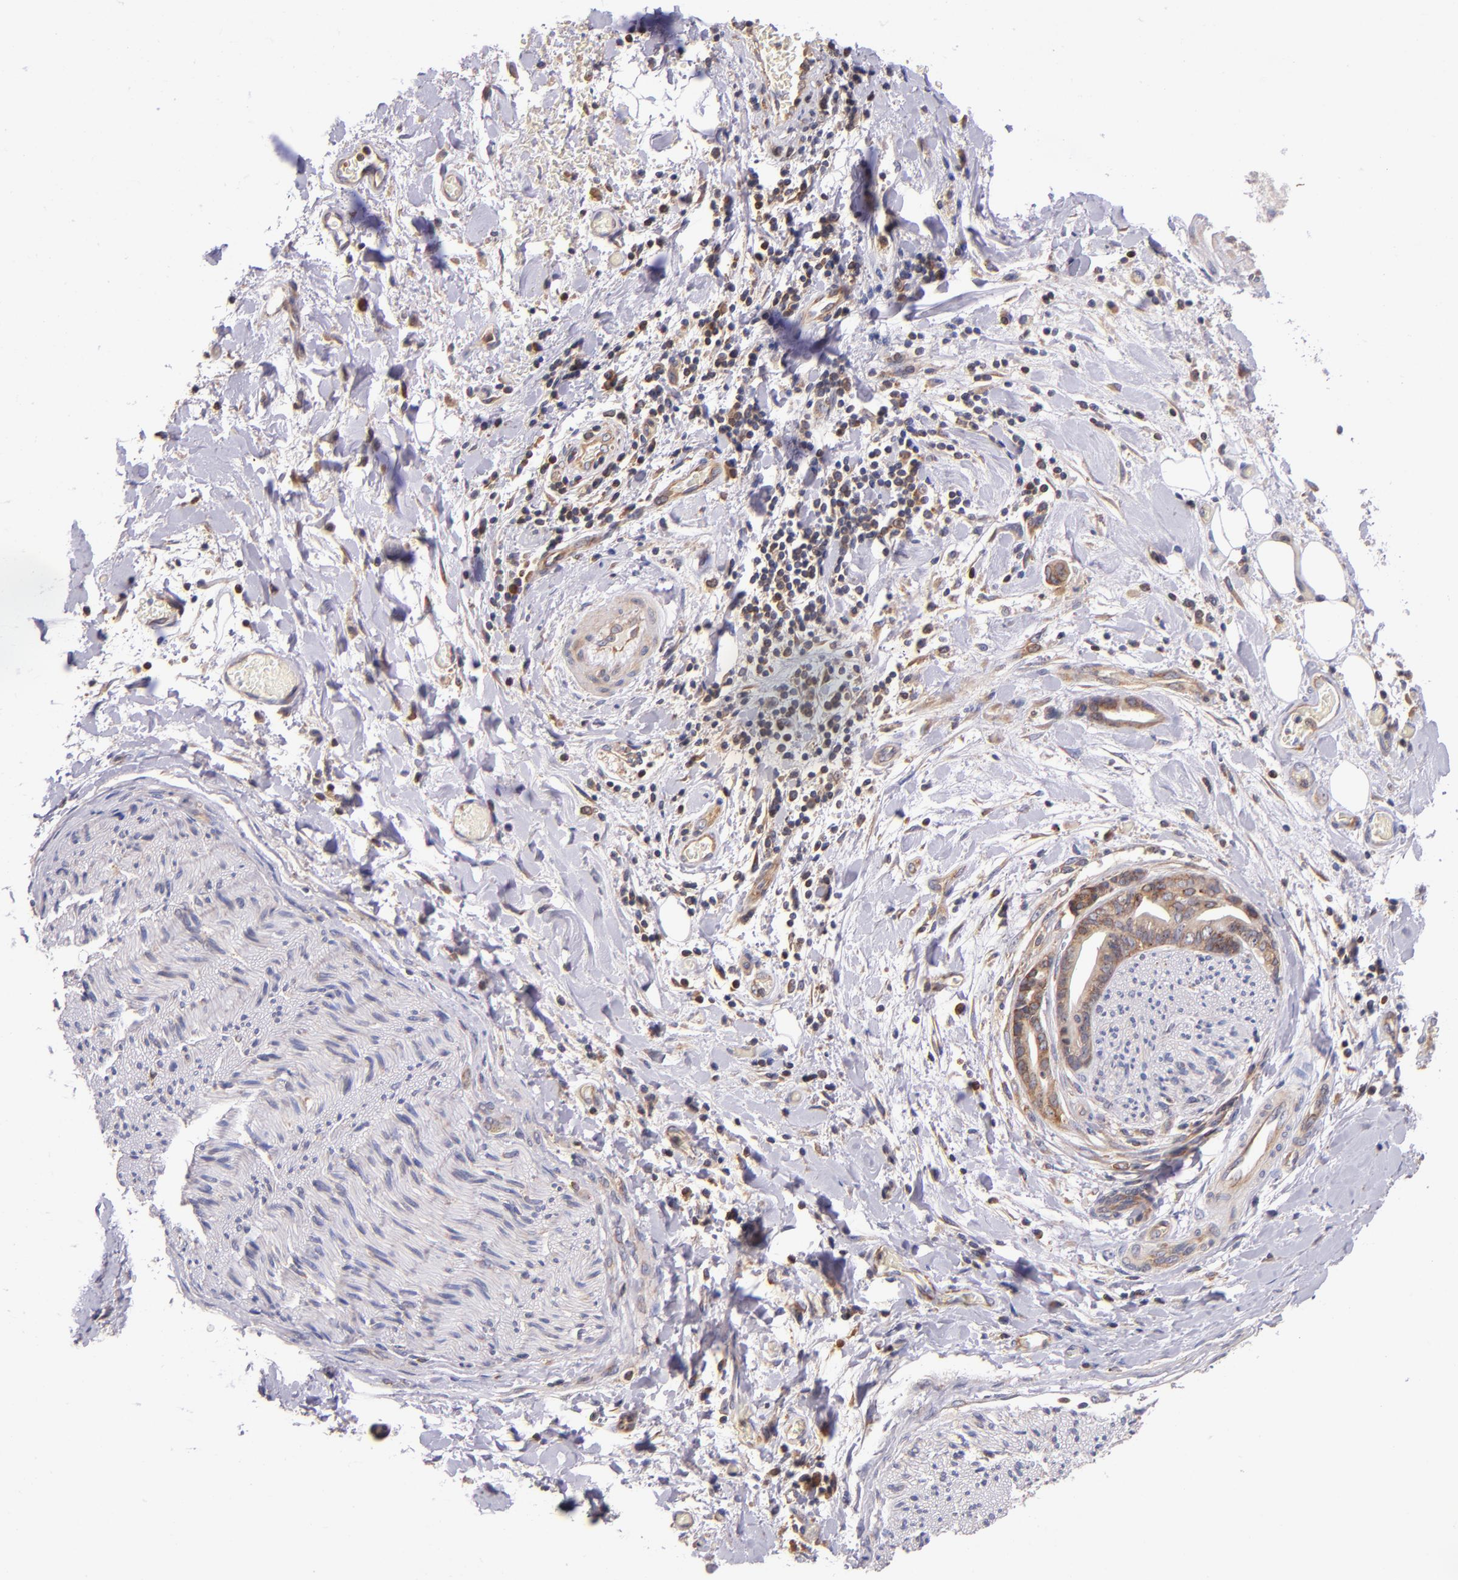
{"staining": {"intensity": "moderate", "quantity": ">75%", "location": "cytoplasmic/membranous"}, "tissue": "liver cancer", "cell_type": "Tumor cells", "image_type": "cancer", "snomed": [{"axis": "morphology", "description": "Cholangiocarcinoma"}, {"axis": "topography", "description": "Liver"}], "caption": "A high-resolution histopathology image shows immunohistochemistry (IHC) staining of liver cholangiocarcinoma, which exhibits moderate cytoplasmic/membranous expression in about >75% of tumor cells.", "gene": "EIF4ENIF1", "patient": {"sex": "male", "age": 58}}